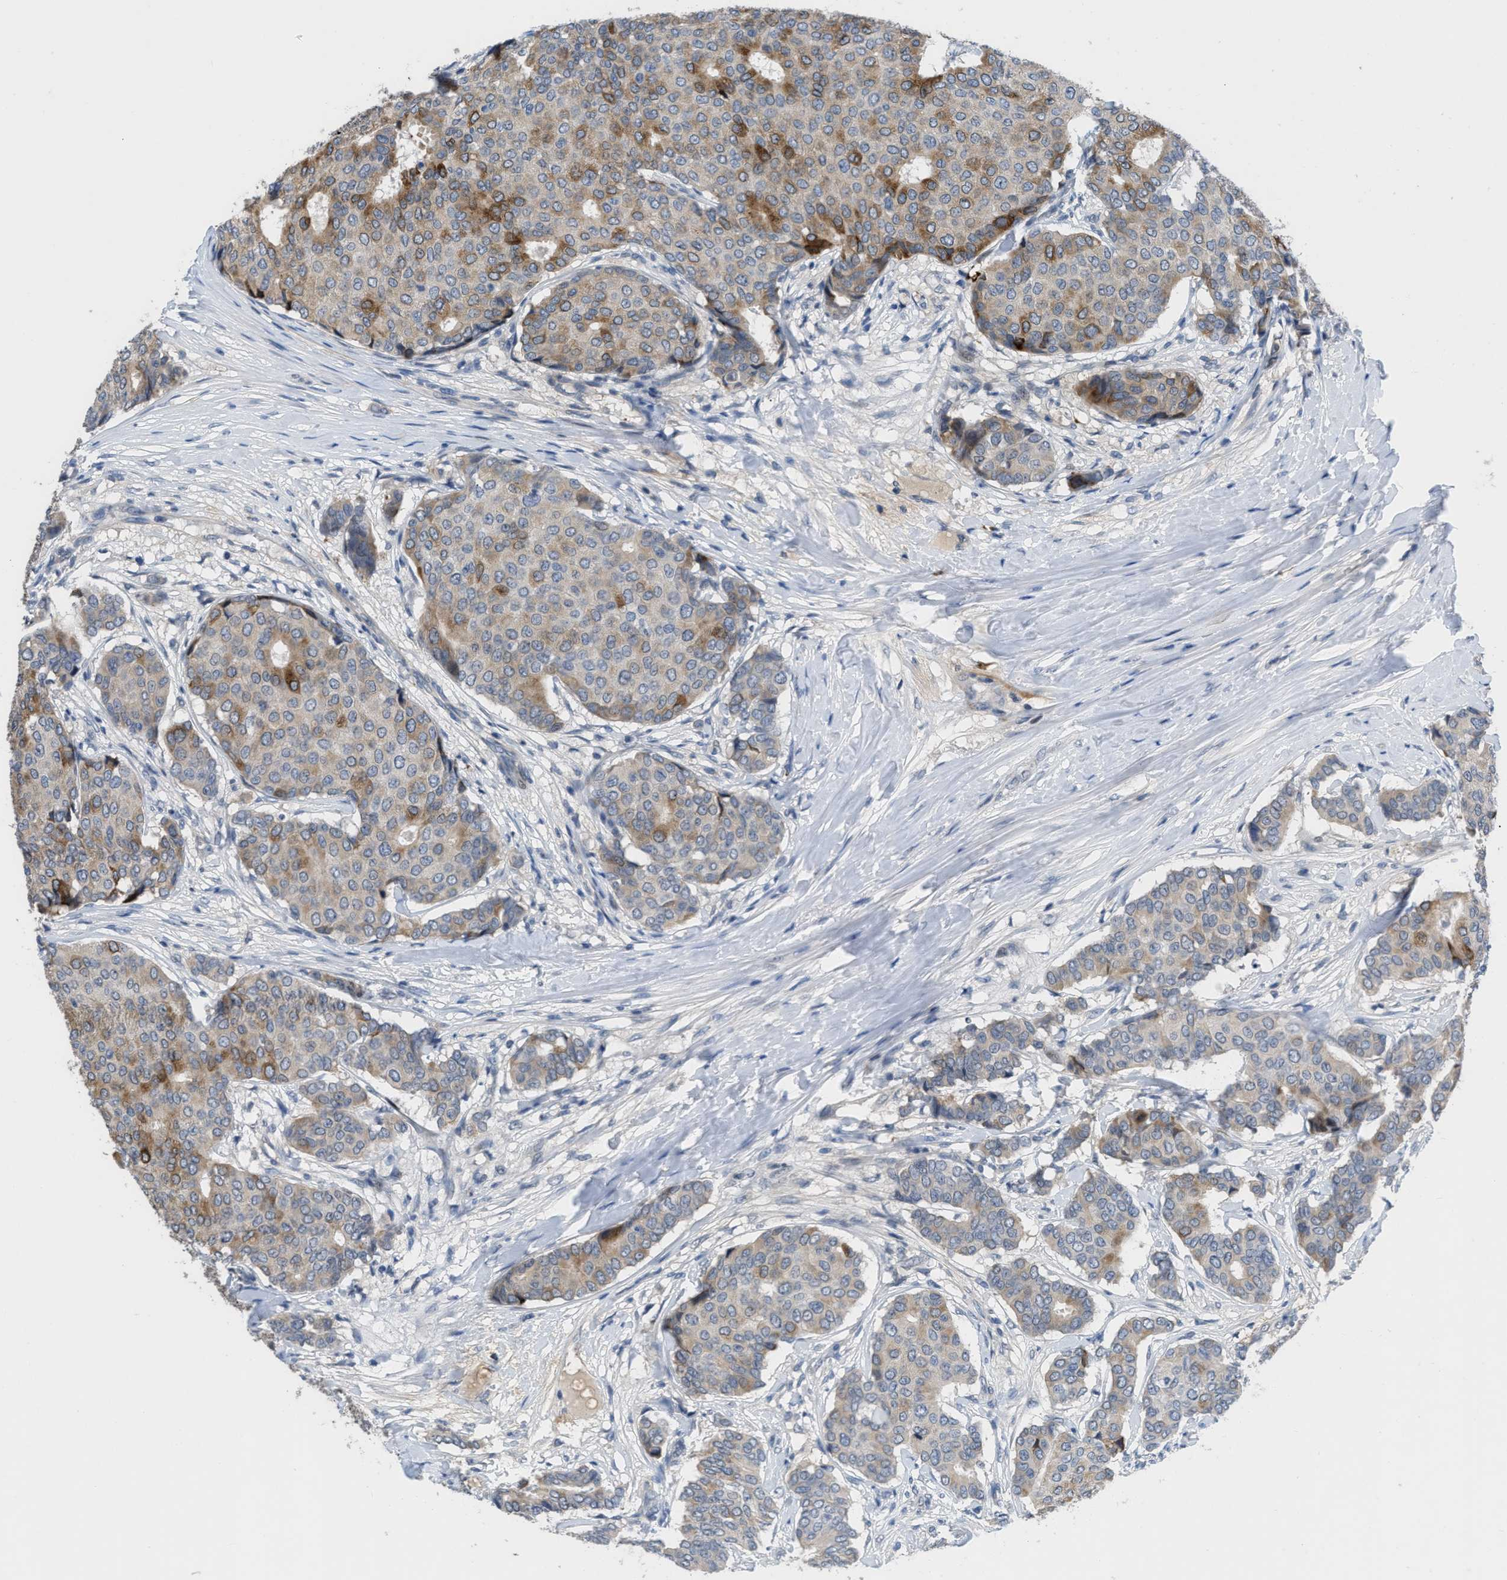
{"staining": {"intensity": "moderate", "quantity": "<25%", "location": "cytoplasmic/membranous"}, "tissue": "breast cancer", "cell_type": "Tumor cells", "image_type": "cancer", "snomed": [{"axis": "morphology", "description": "Duct carcinoma"}, {"axis": "topography", "description": "Breast"}], "caption": "This is an image of immunohistochemistry staining of breast cancer (intraductal carcinoma), which shows moderate positivity in the cytoplasmic/membranous of tumor cells.", "gene": "OR9K2", "patient": {"sex": "female", "age": 75}}